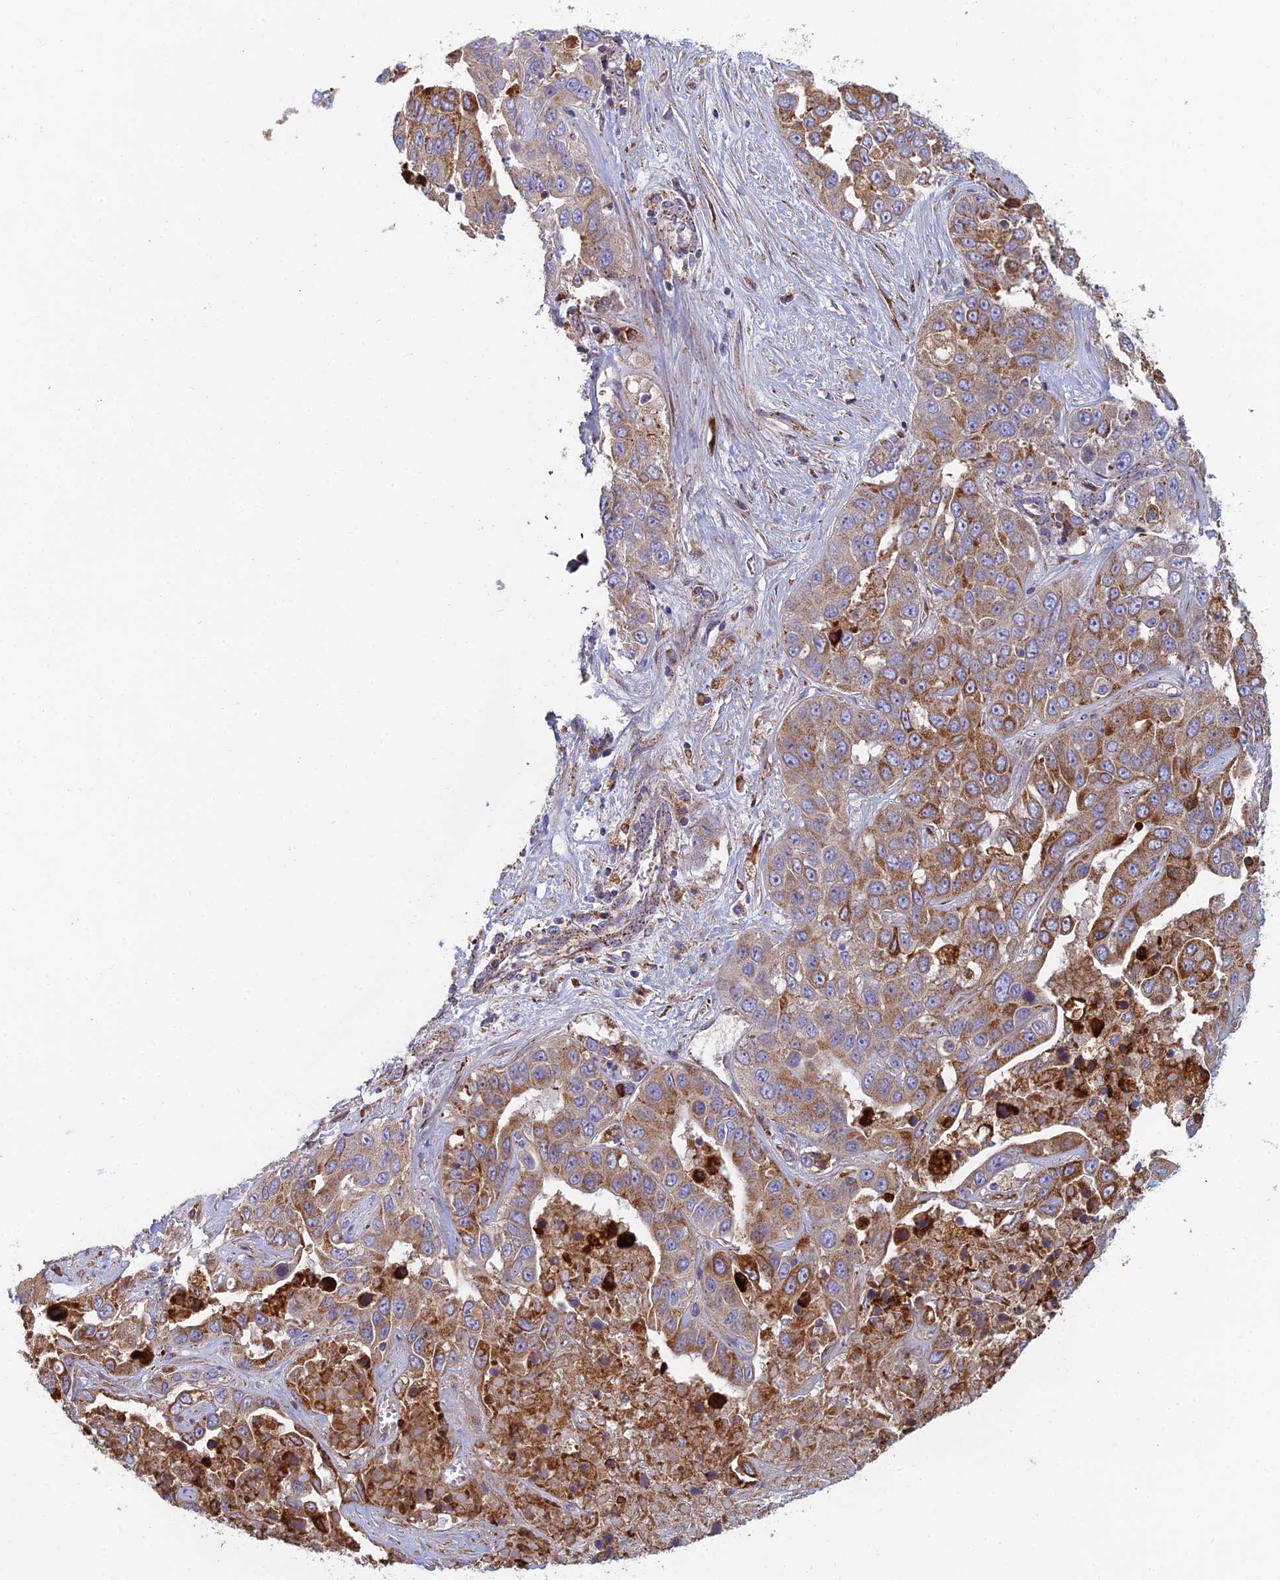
{"staining": {"intensity": "moderate", "quantity": ">75%", "location": "cytoplasmic/membranous"}, "tissue": "liver cancer", "cell_type": "Tumor cells", "image_type": "cancer", "snomed": [{"axis": "morphology", "description": "Cholangiocarcinoma"}, {"axis": "topography", "description": "Liver"}], "caption": "Liver cancer (cholangiocarcinoma) tissue exhibits moderate cytoplasmic/membranous positivity in about >75% of tumor cells, visualized by immunohistochemistry.", "gene": "IFTAP", "patient": {"sex": "female", "age": 52}}